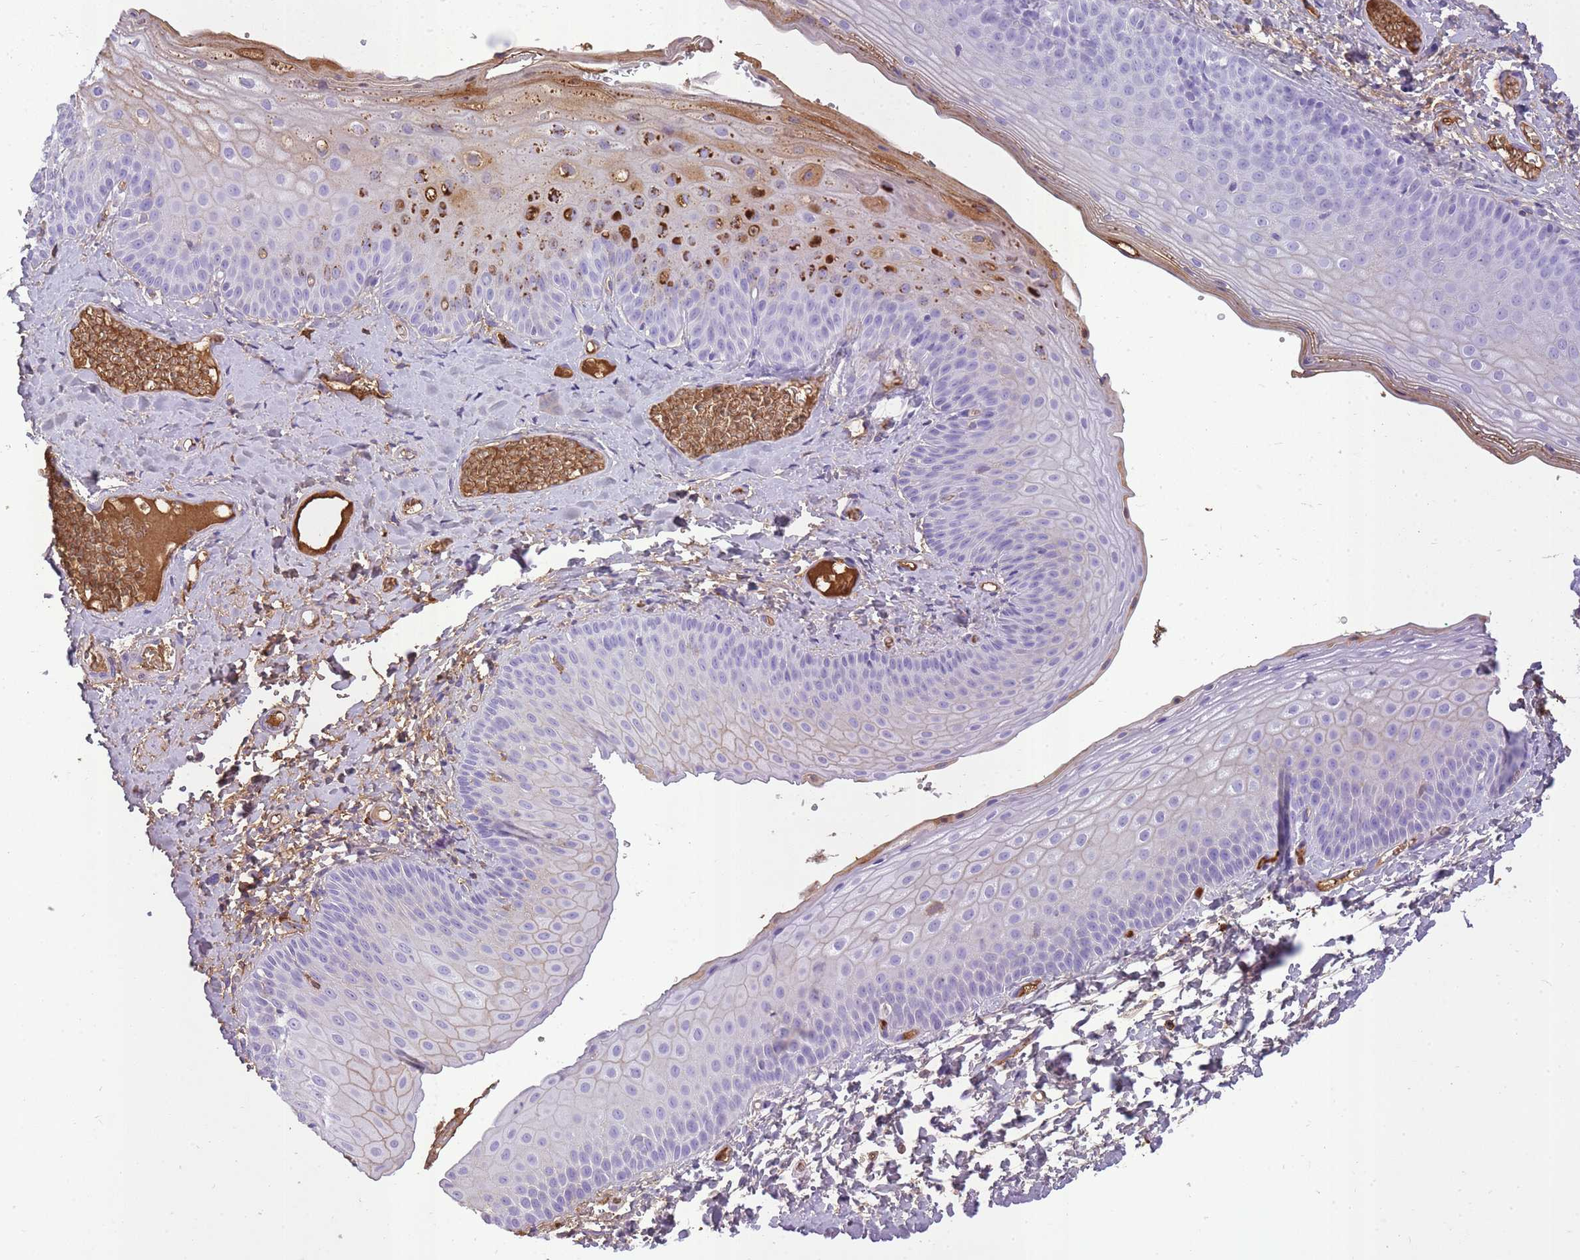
{"staining": {"intensity": "moderate", "quantity": "<25%", "location": "cytoplasmic/membranous"}, "tissue": "skin", "cell_type": "Epidermal cells", "image_type": "normal", "snomed": [{"axis": "morphology", "description": "Normal tissue, NOS"}, {"axis": "morphology", "description": "Hemorrhoids"}, {"axis": "morphology", "description": "Inflammation, NOS"}, {"axis": "topography", "description": "Anal"}], "caption": "The immunohistochemical stain highlights moderate cytoplasmic/membranous positivity in epidermal cells of unremarkable skin.", "gene": "IGKV1", "patient": {"sex": "male", "age": 60}}